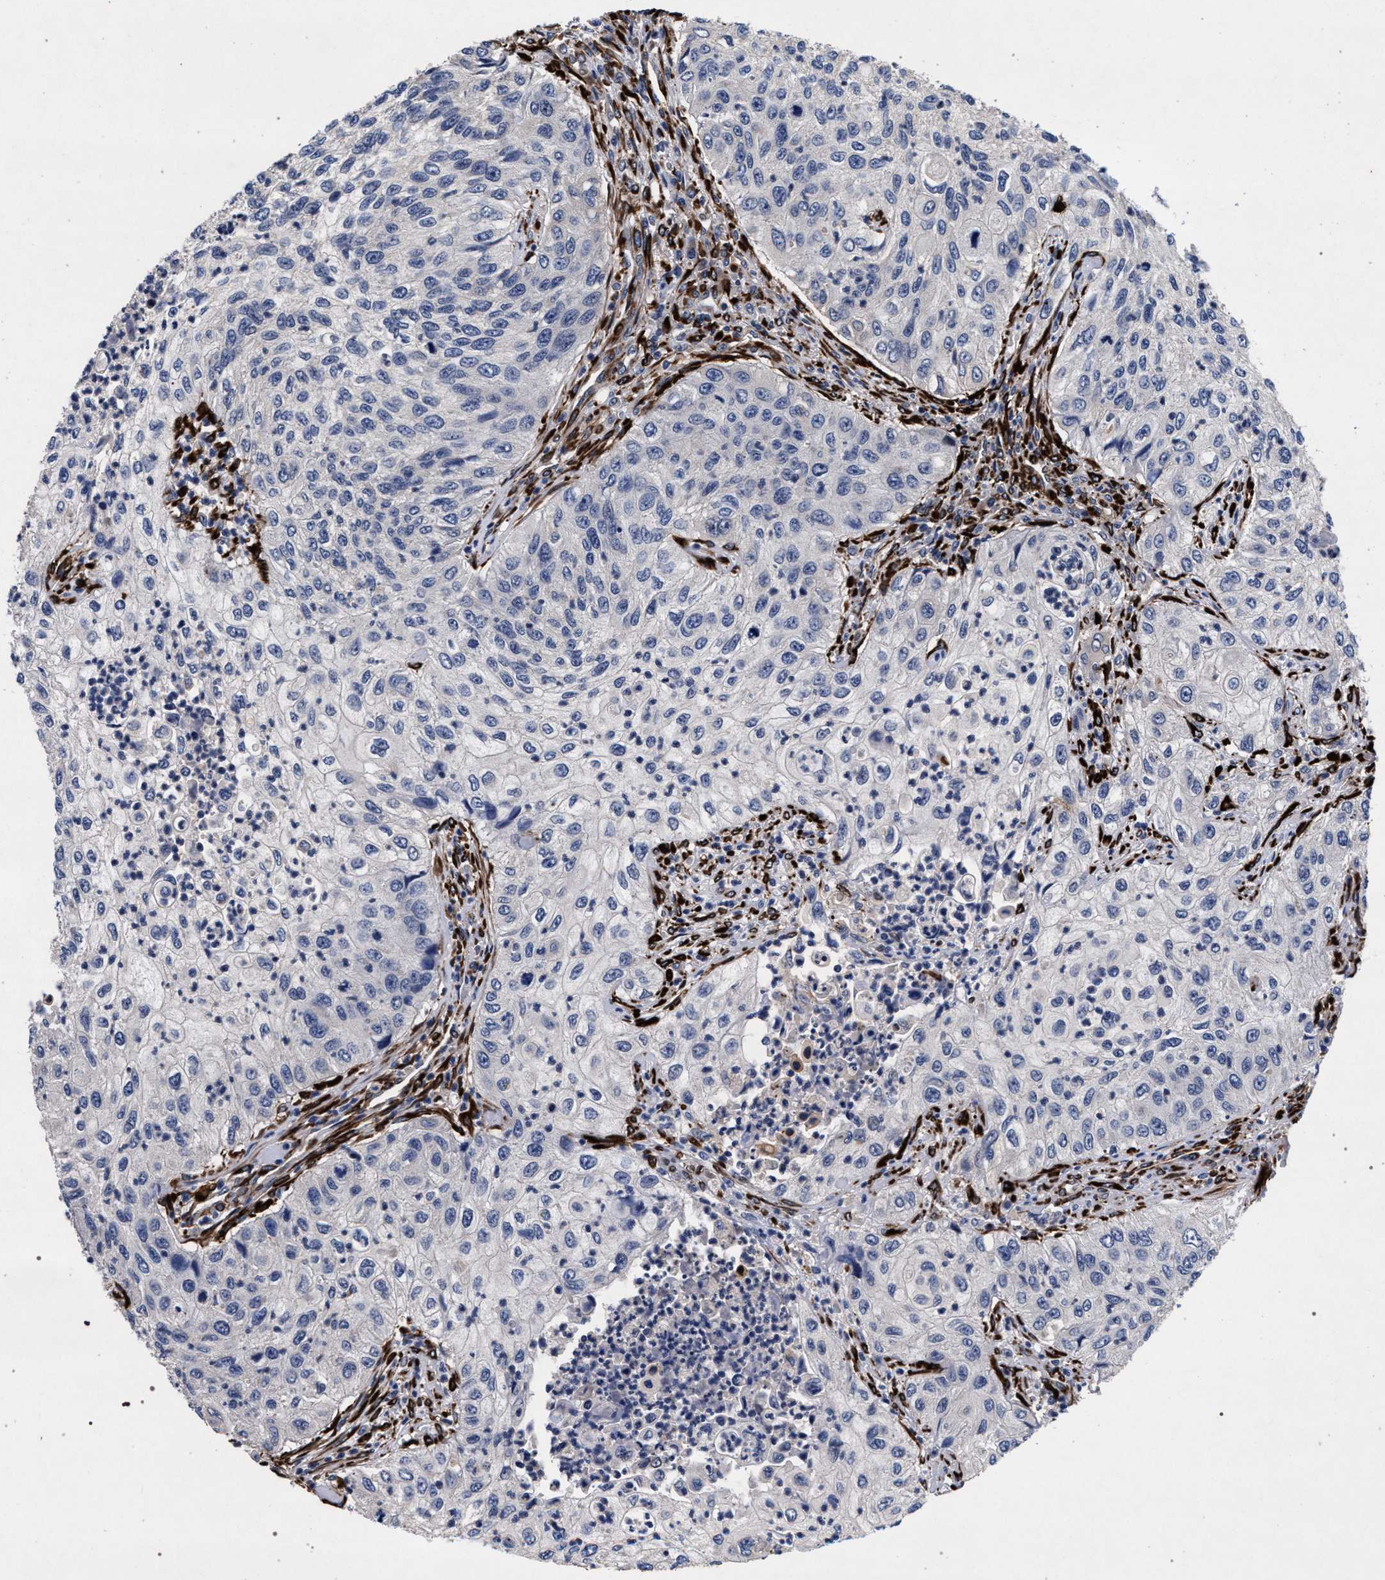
{"staining": {"intensity": "negative", "quantity": "none", "location": "none"}, "tissue": "urothelial cancer", "cell_type": "Tumor cells", "image_type": "cancer", "snomed": [{"axis": "morphology", "description": "Urothelial carcinoma, High grade"}, {"axis": "topography", "description": "Urinary bladder"}], "caption": "DAB (3,3'-diaminobenzidine) immunohistochemical staining of urothelial cancer reveals no significant expression in tumor cells.", "gene": "NEK7", "patient": {"sex": "female", "age": 60}}